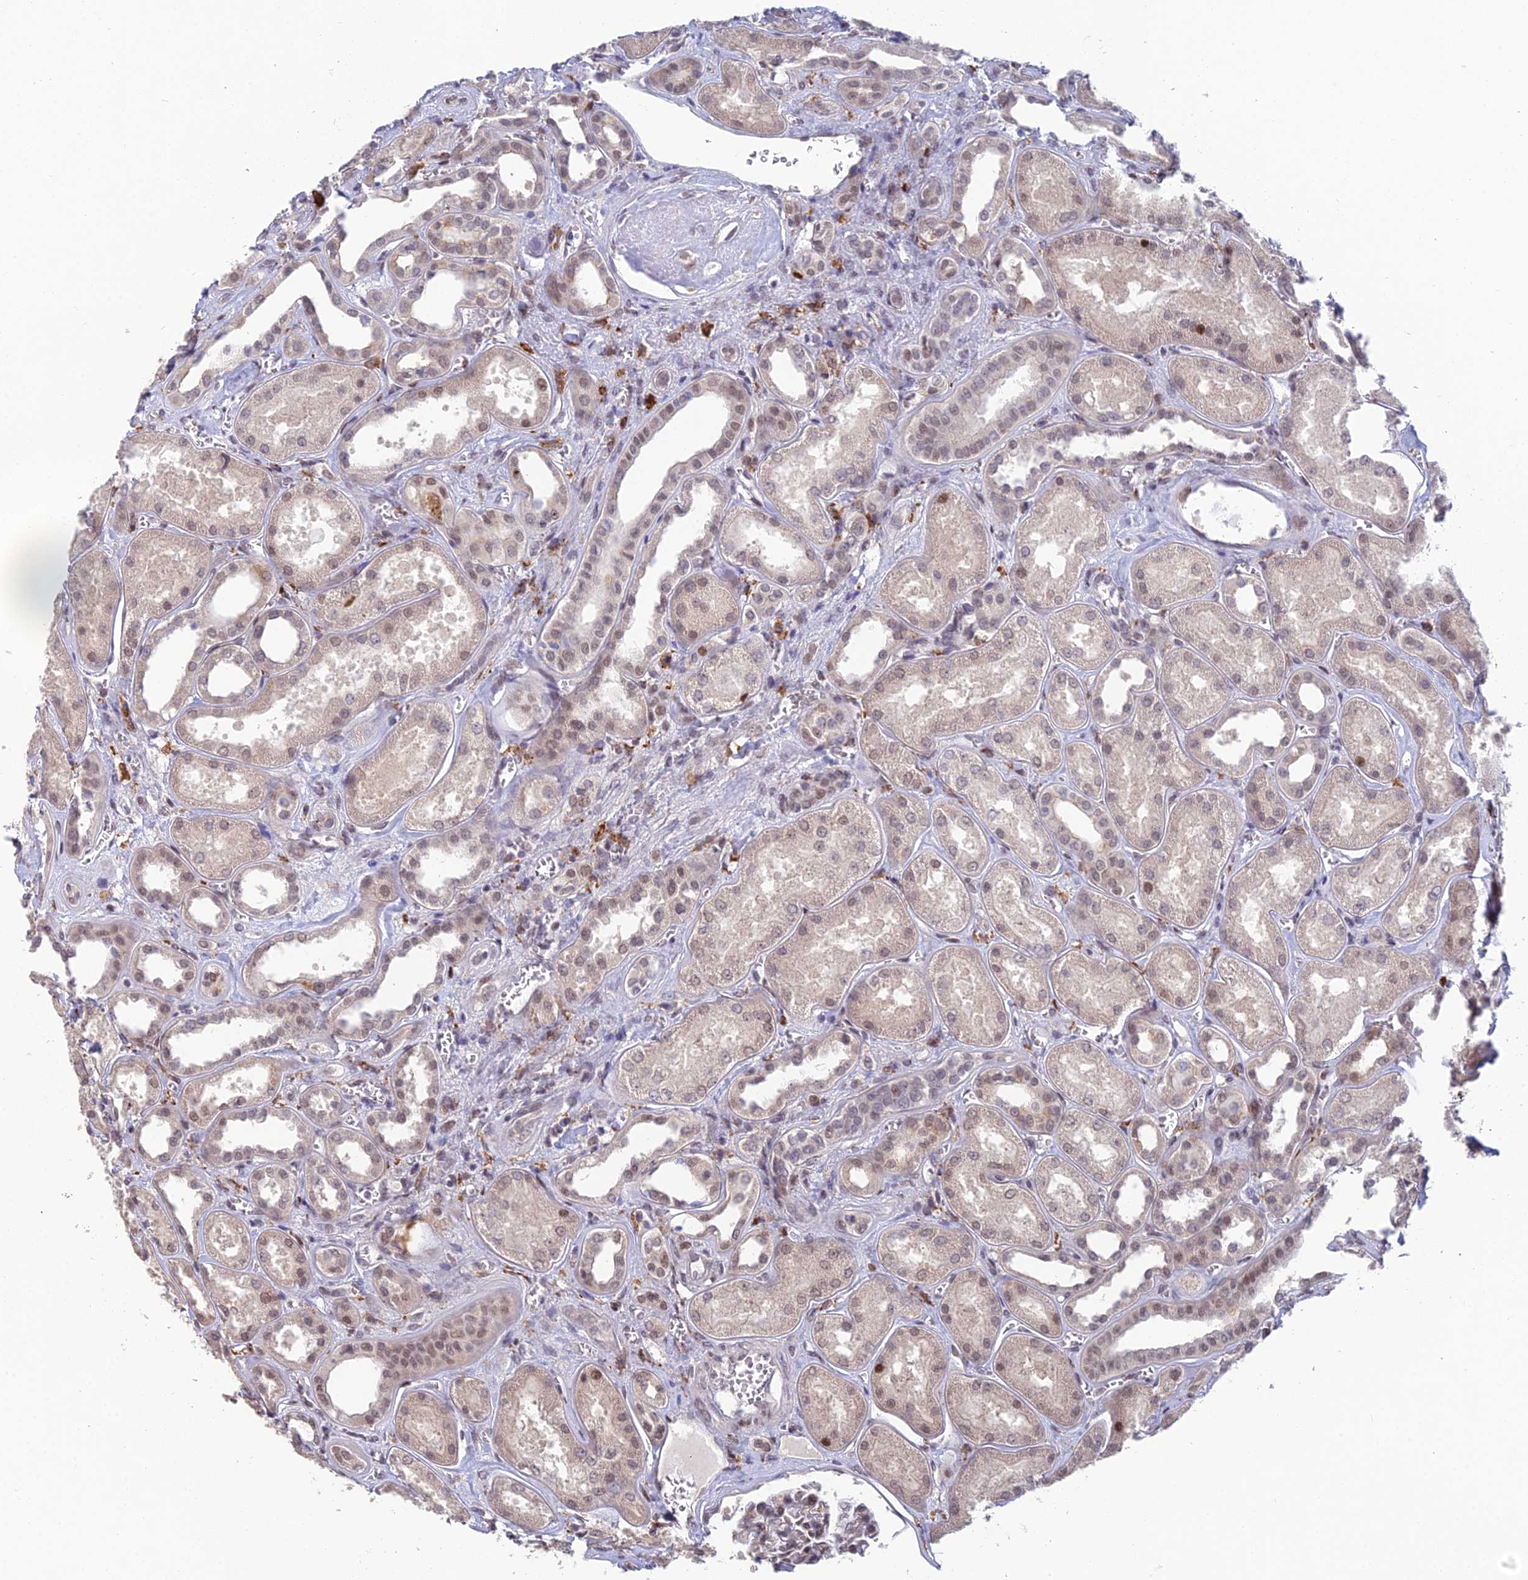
{"staining": {"intensity": "moderate", "quantity": "25%-75%", "location": "nuclear"}, "tissue": "kidney", "cell_type": "Cells in glomeruli", "image_type": "normal", "snomed": [{"axis": "morphology", "description": "Normal tissue, NOS"}, {"axis": "morphology", "description": "Adenocarcinoma, NOS"}, {"axis": "topography", "description": "Kidney"}], "caption": "Cells in glomeruli demonstrate medium levels of moderate nuclear expression in about 25%-75% of cells in unremarkable kidney. (Brightfield microscopy of DAB IHC at high magnification).", "gene": "ABHD17A", "patient": {"sex": "female", "age": 68}}